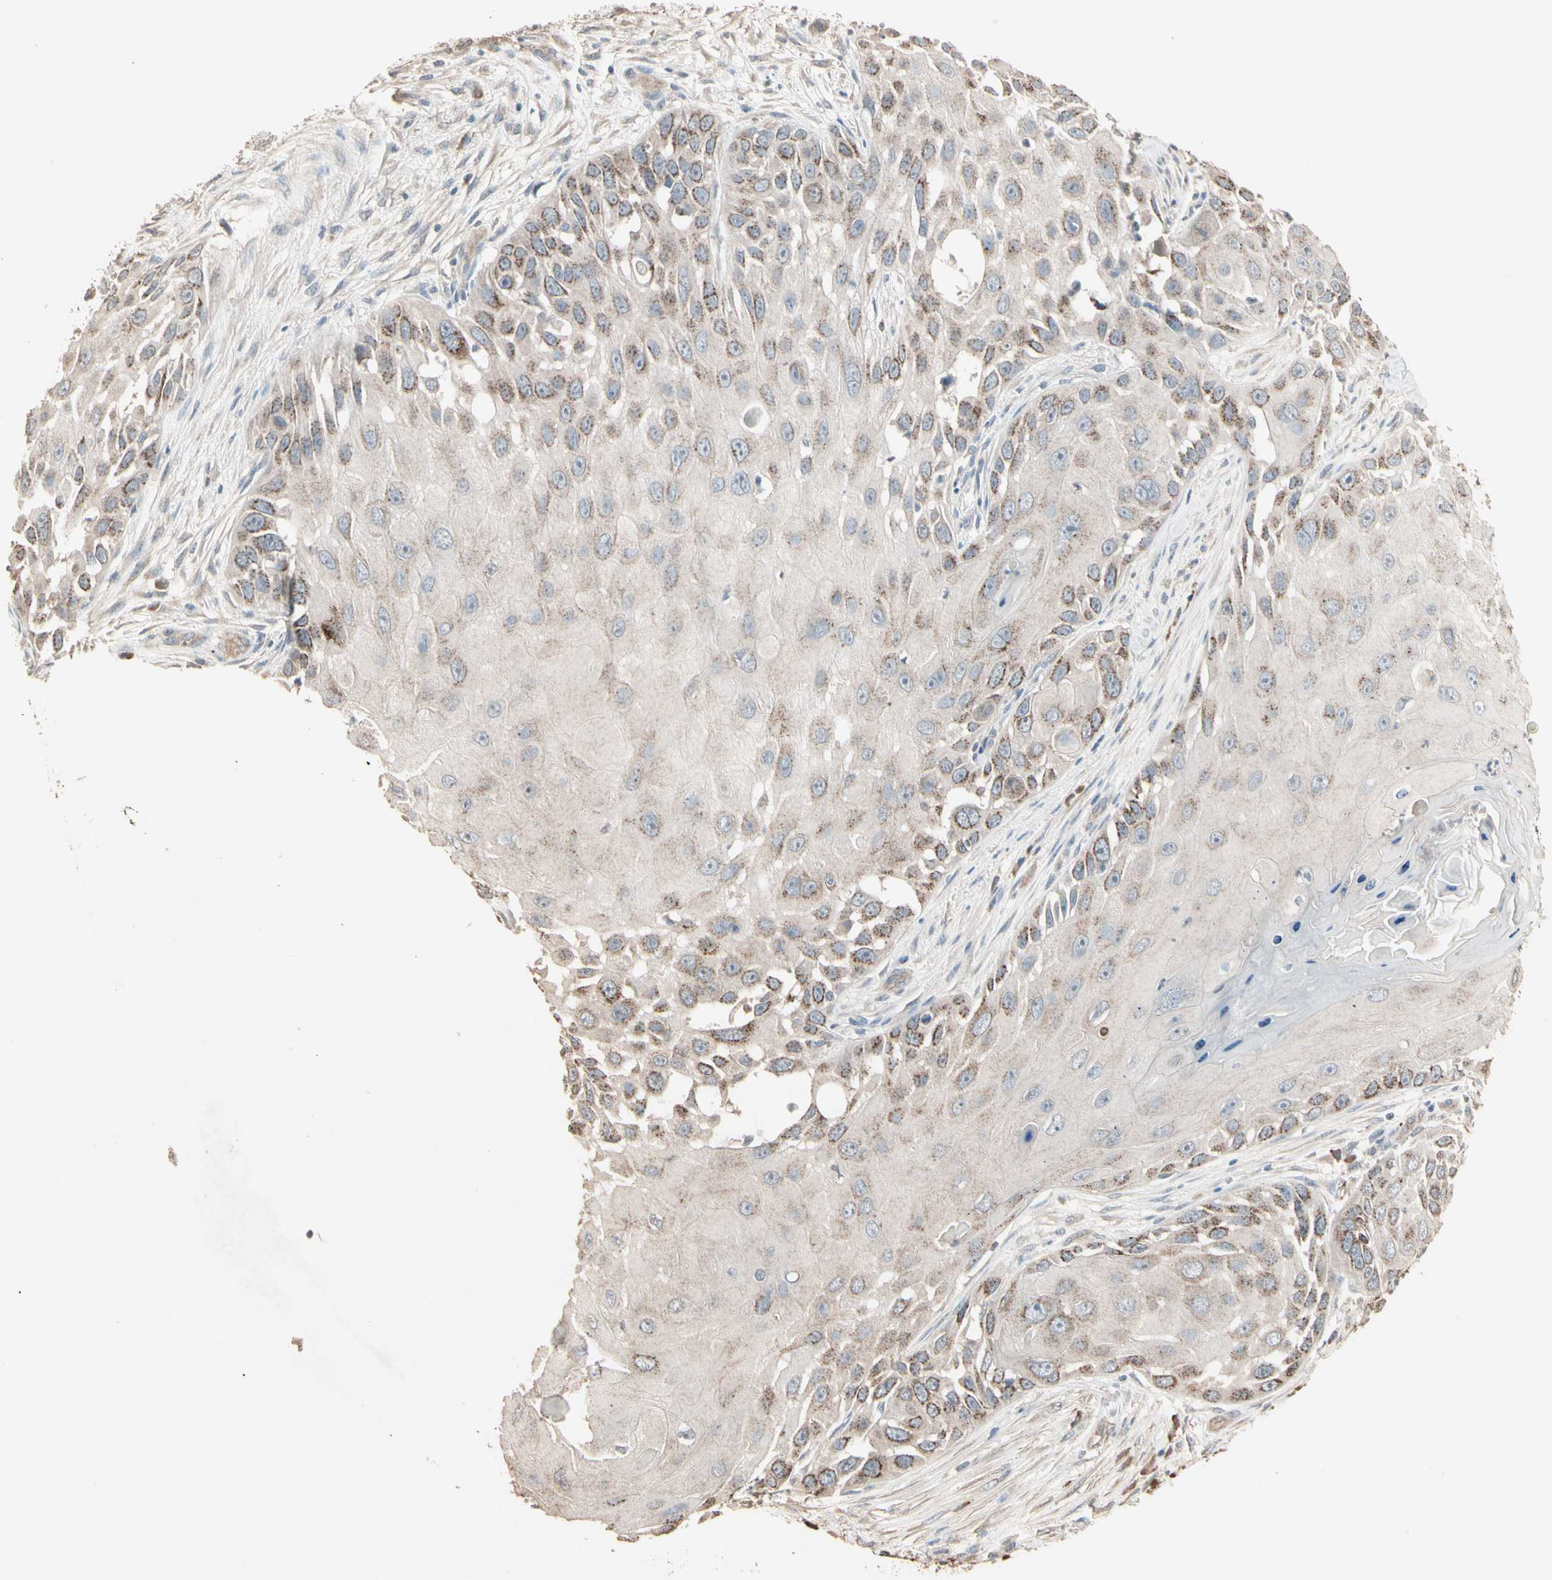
{"staining": {"intensity": "moderate", "quantity": "<25%", "location": "cytoplasmic/membranous"}, "tissue": "skin cancer", "cell_type": "Tumor cells", "image_type": "cancer", "snomed": [{"axis": "morphology", "description": "Squamous cell carcinoma, NOS"}, {"axis": "topography", "description": "Skin"}], "caption": "Immunohistochemistry (DAB (3,3'-diaminobenzidine)) staining of human skin squamous cell carcinoma shows moderate cytoplasmic/membranous protein expression in about <25% of tumor cells.", "gene": "GALNT3", "patient": {"sex": "female", "age": 44}}